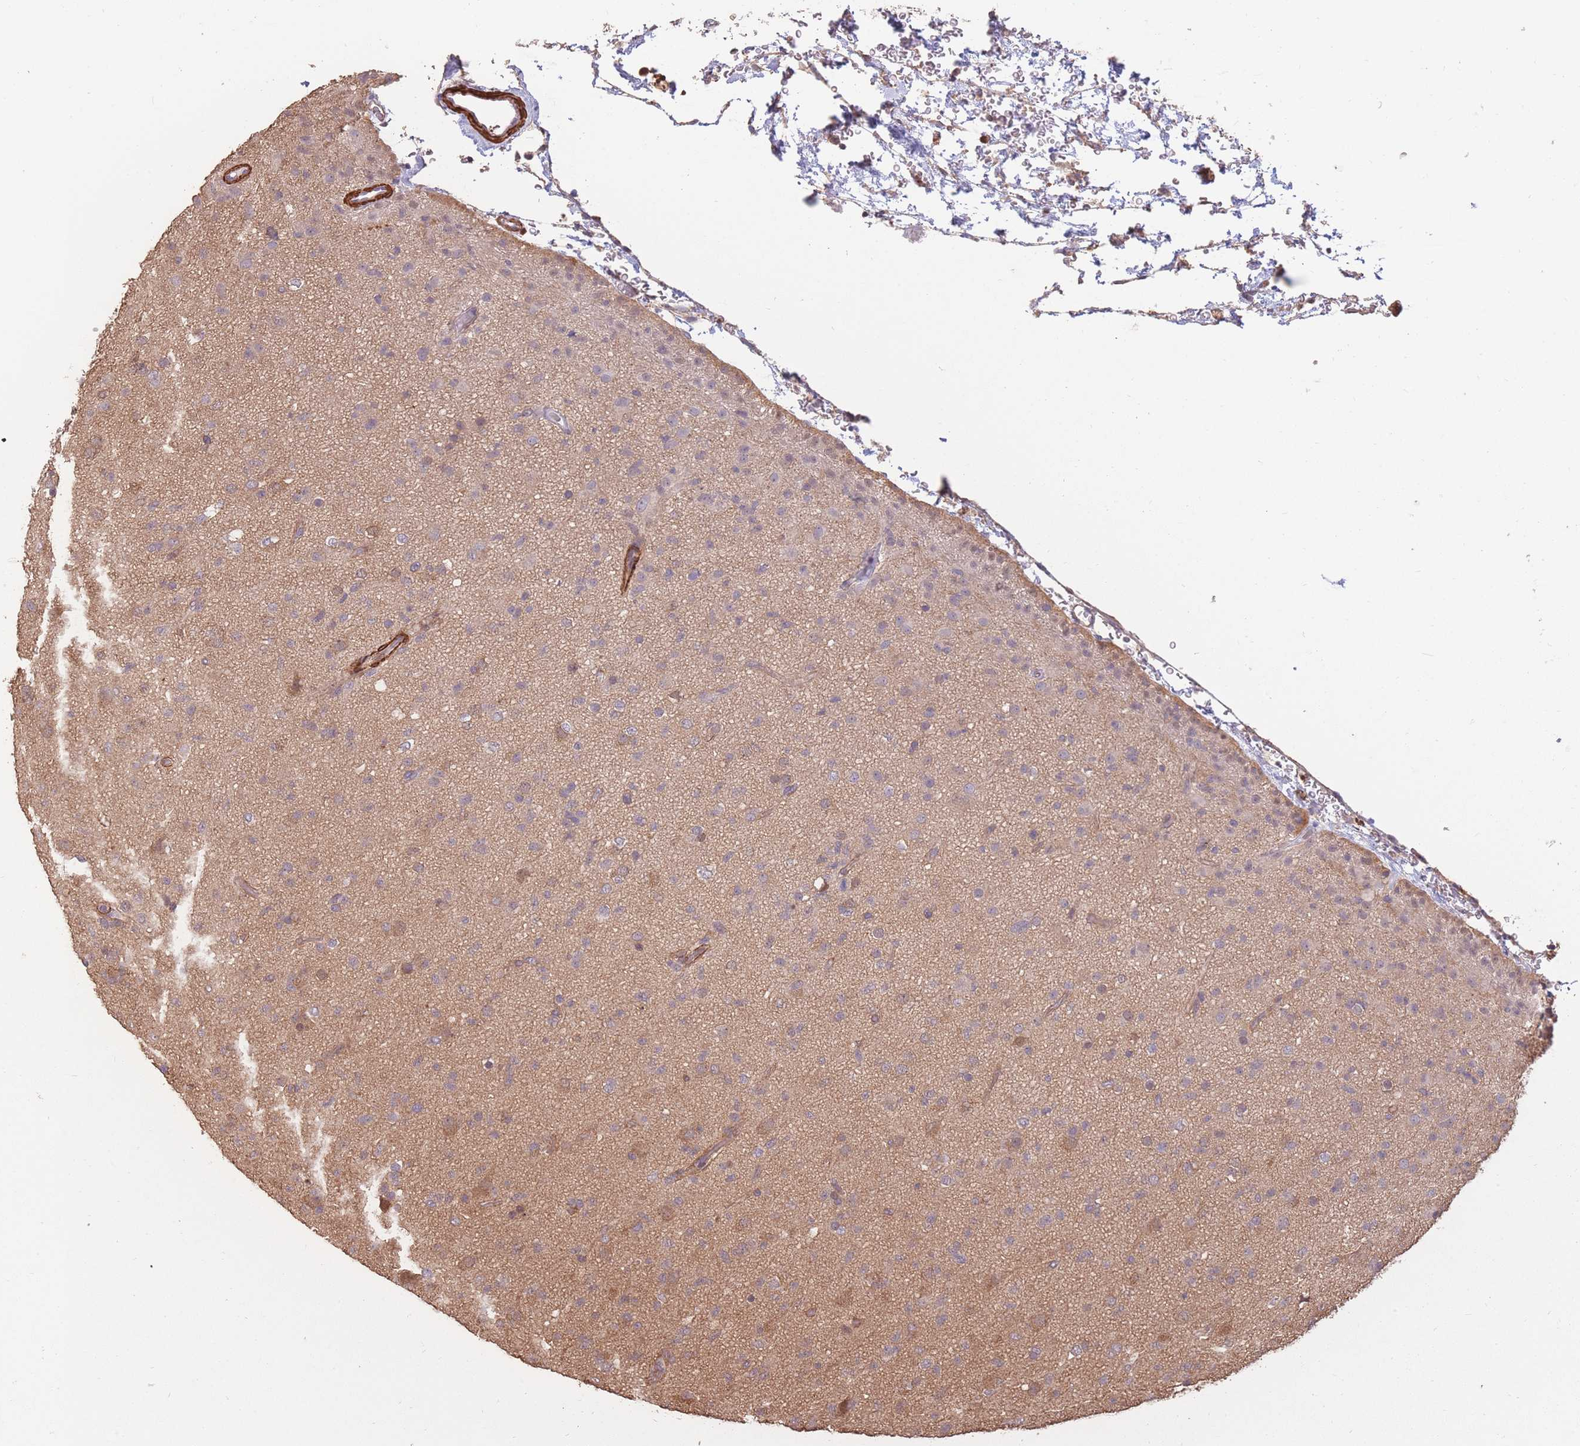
{"staining": {"intensity": "negative", "quantity": "none", "location": "none"}, "tissue": "glioma", "cell_type": "Tumor cells", "image_type": "cancer", "snomed": [{"axis": "morphology", "description": "Glioma, malignant, Low grade"}, {"axis": "topography", "description": "Brain"}], "caption": "Protein analysis of glioma demonstrates no significant positivity in tumor cells. Brightfield microscopy of immunohistochemistry (IHC) stained with DAB (3,3'-diaminobenzidine) (brown) and hematoxylin (blue), captured at high magnification.", "gene": "NLRC4", "patient": {"sex": "male", "age": 65}}